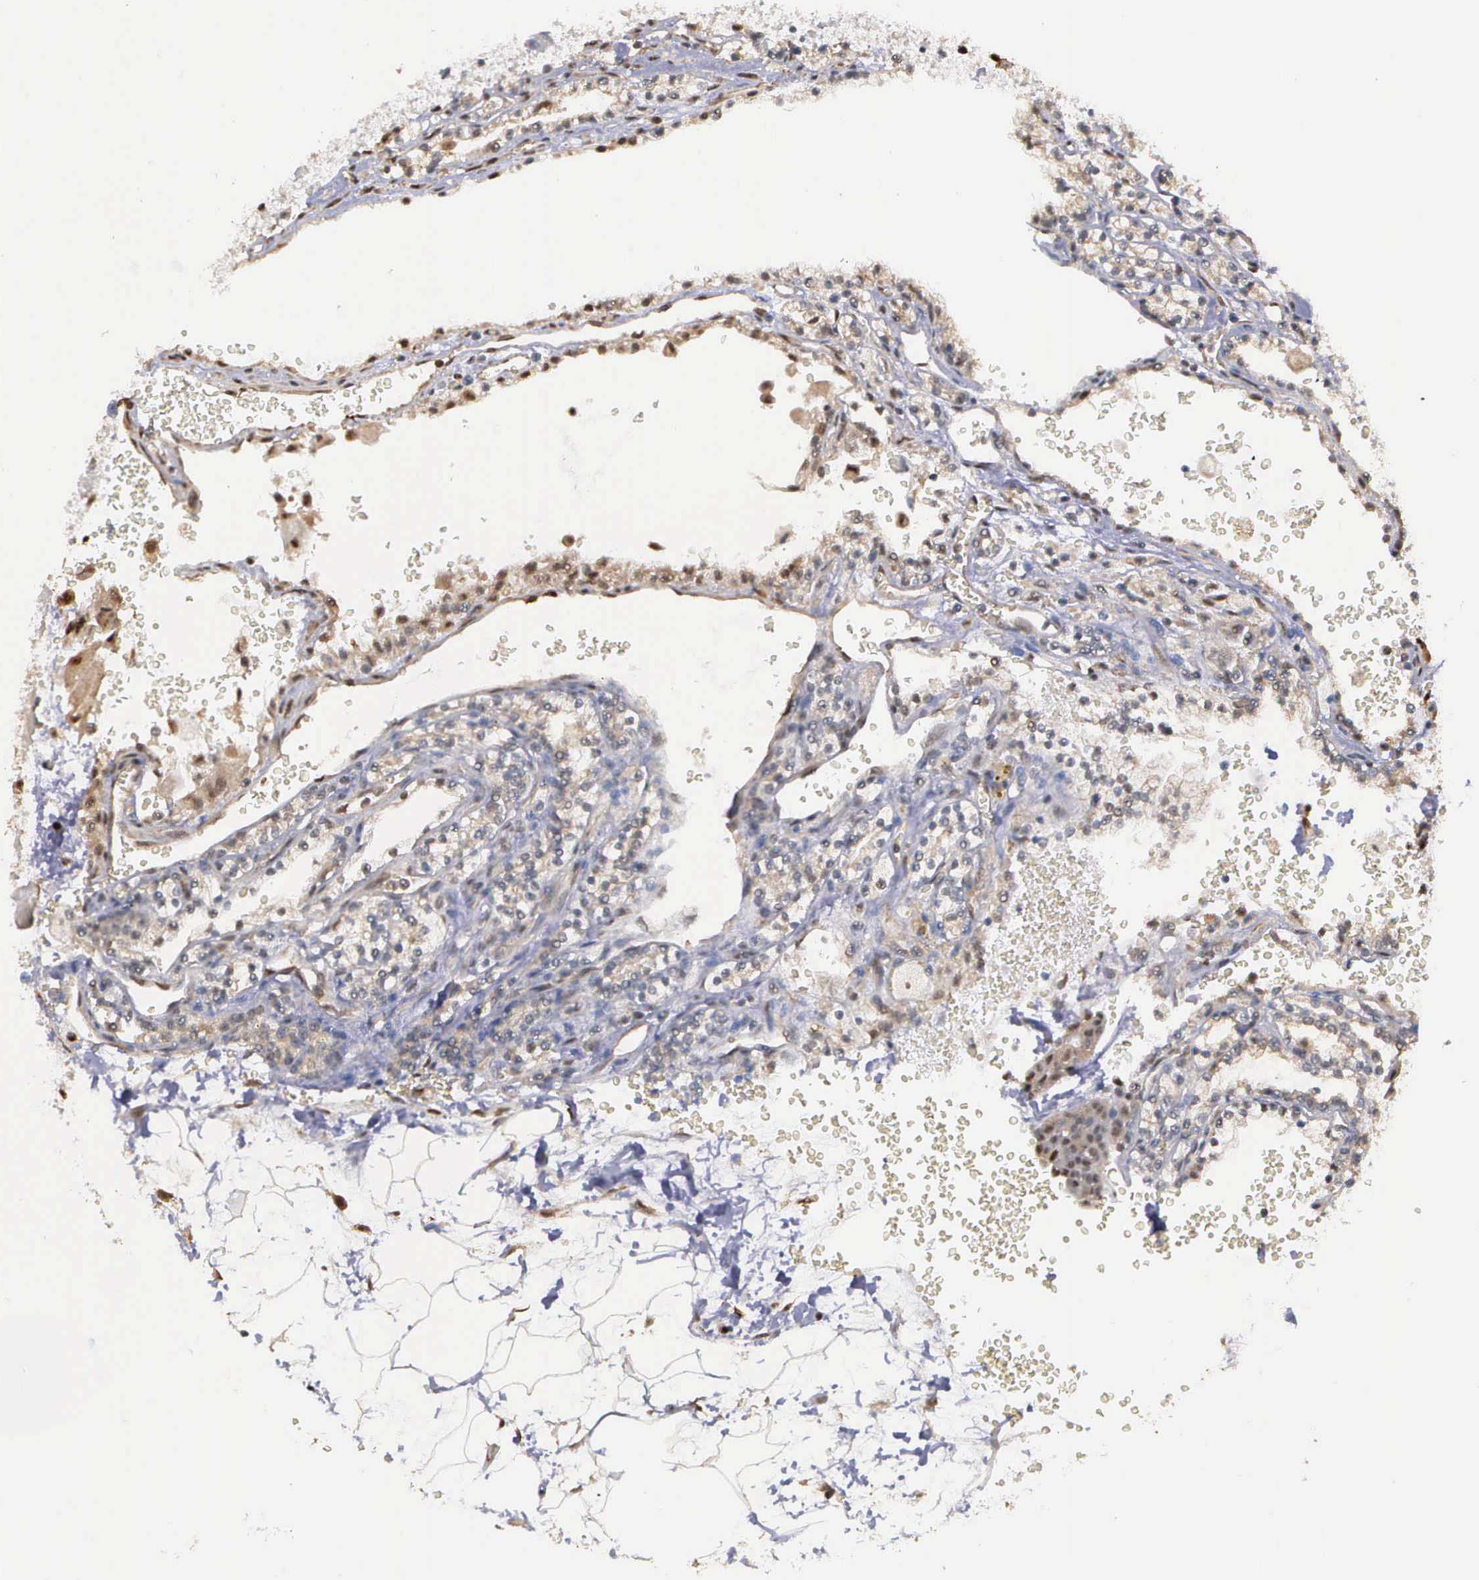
{"staining": {"intensity": "weak", "quantity": "25%-75%", "location": "cytoplasmic/membranous,nuclear"}, "tissue": "renal cancer", "cell_type": "Tumor cells", "image_type": "cancer", "snomed": [{"axis": "morphology", "description": "Adenocarcinoma, NOS"}, {"axis": "topography", "description": "Kidney"}], "caption": "Renal cancer (adenocarcinoma) stained with immunohistochemistry (IHC) shows weak cytoplasmic/membranous and nuclear staining in approximately 25%-75% of tumor cells. (DAB IHC with brightfield microscopy, high magnification).", "gene": "PSMC1", "patient": {"sex": "female", "age": 56}}